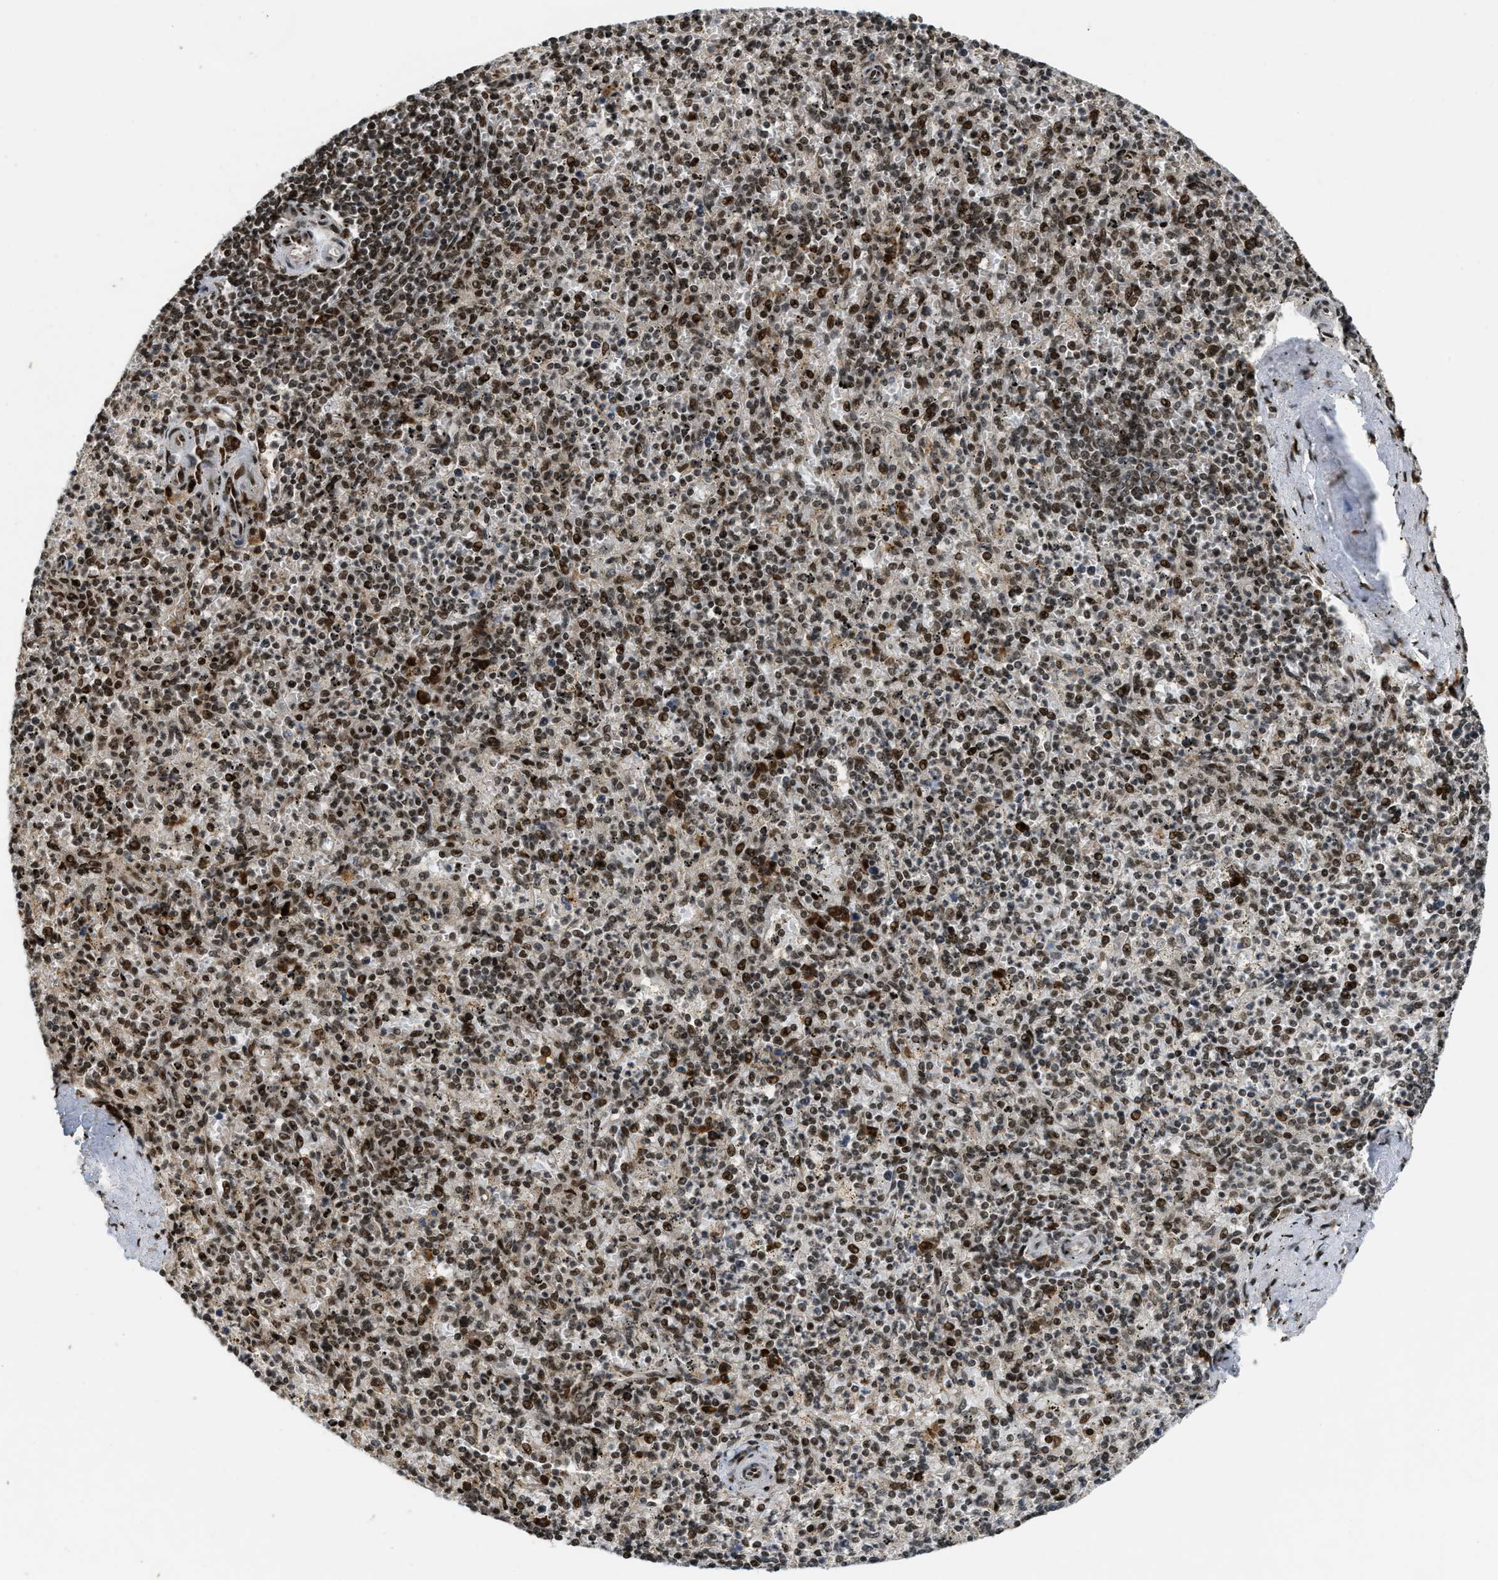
{"staining": {"intensity": "moderate", "quantity": ">75%", "location": "nuclear"}, "tissue": "spleen", "cell_type": "Cells in red pulp", "image_type": "normal", "snomed": [{"axis": "morphology", "description": "Normal tissue, NOS"}, {"axis": "topography", "description": "Spleen"}], "caption": "A high-resolution photomicrograph shows IHC staining of benign spleen, which reveals moderate nuclear expression in approximately >75% of cells in red pulp.", "gene": "SERTAD2", "patient": {"sex": "male", "age": 72}}